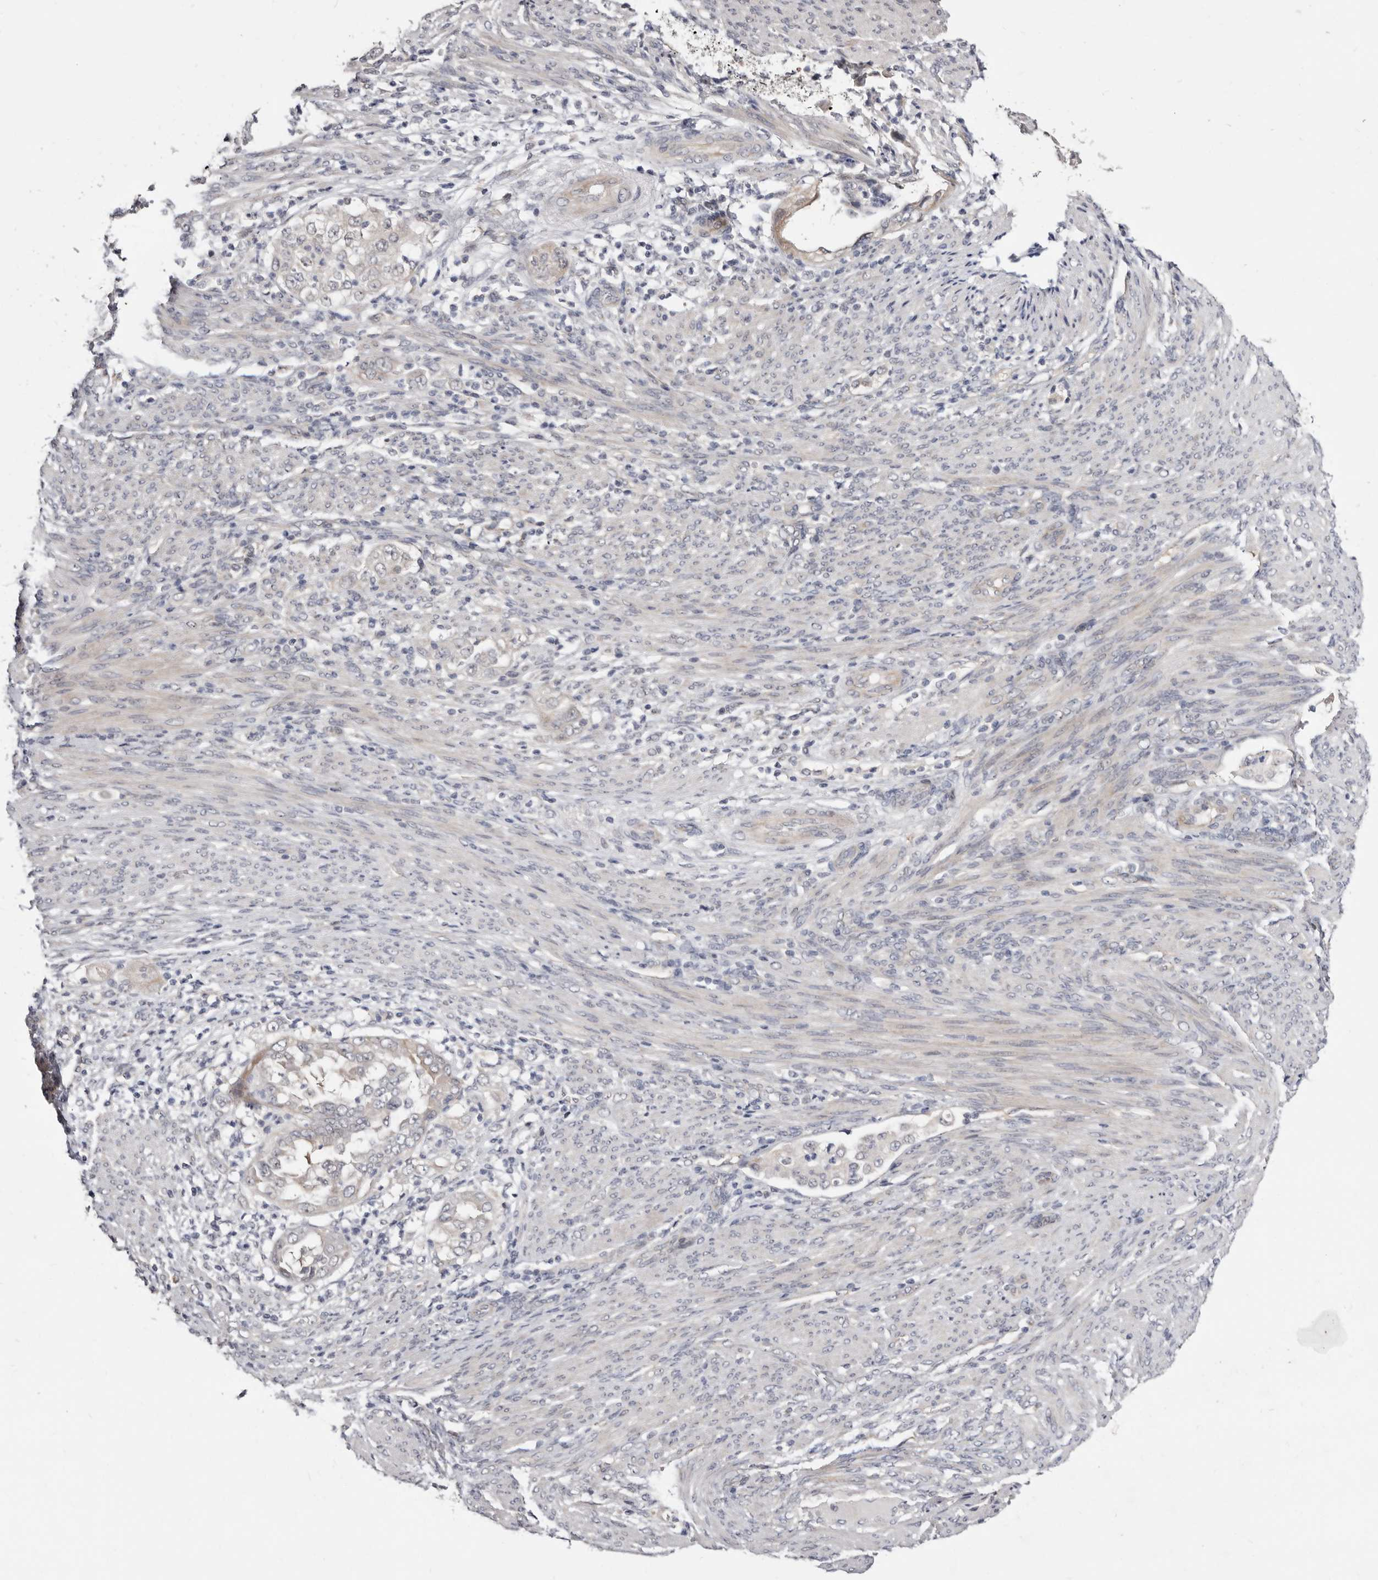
{"staining": {"intensity": "weak", "quantity": "<25%", "location": "cytoplasmic/membranous"}, "tissue": "endometrial cancer", "cell_type": "Tumor cells", "image_type": "cancer", "snomed": [{"axis": "morphology", "description": "Adenocarcinoma, NOS"}, {"axis": "topography", "description": "Endometrium"}], "caption": "IHC of human adenocarcinoma (endometrial) demonstrates no staining in tumor cells. Brightfield microscopy of IHC stained with DAB (3,3'-diaminobenzidine) (brown) and hematoxylin (blue), captured at high magnification.", "gene": "KLHL4", "patient": {"sex": "female", "age": 85}}